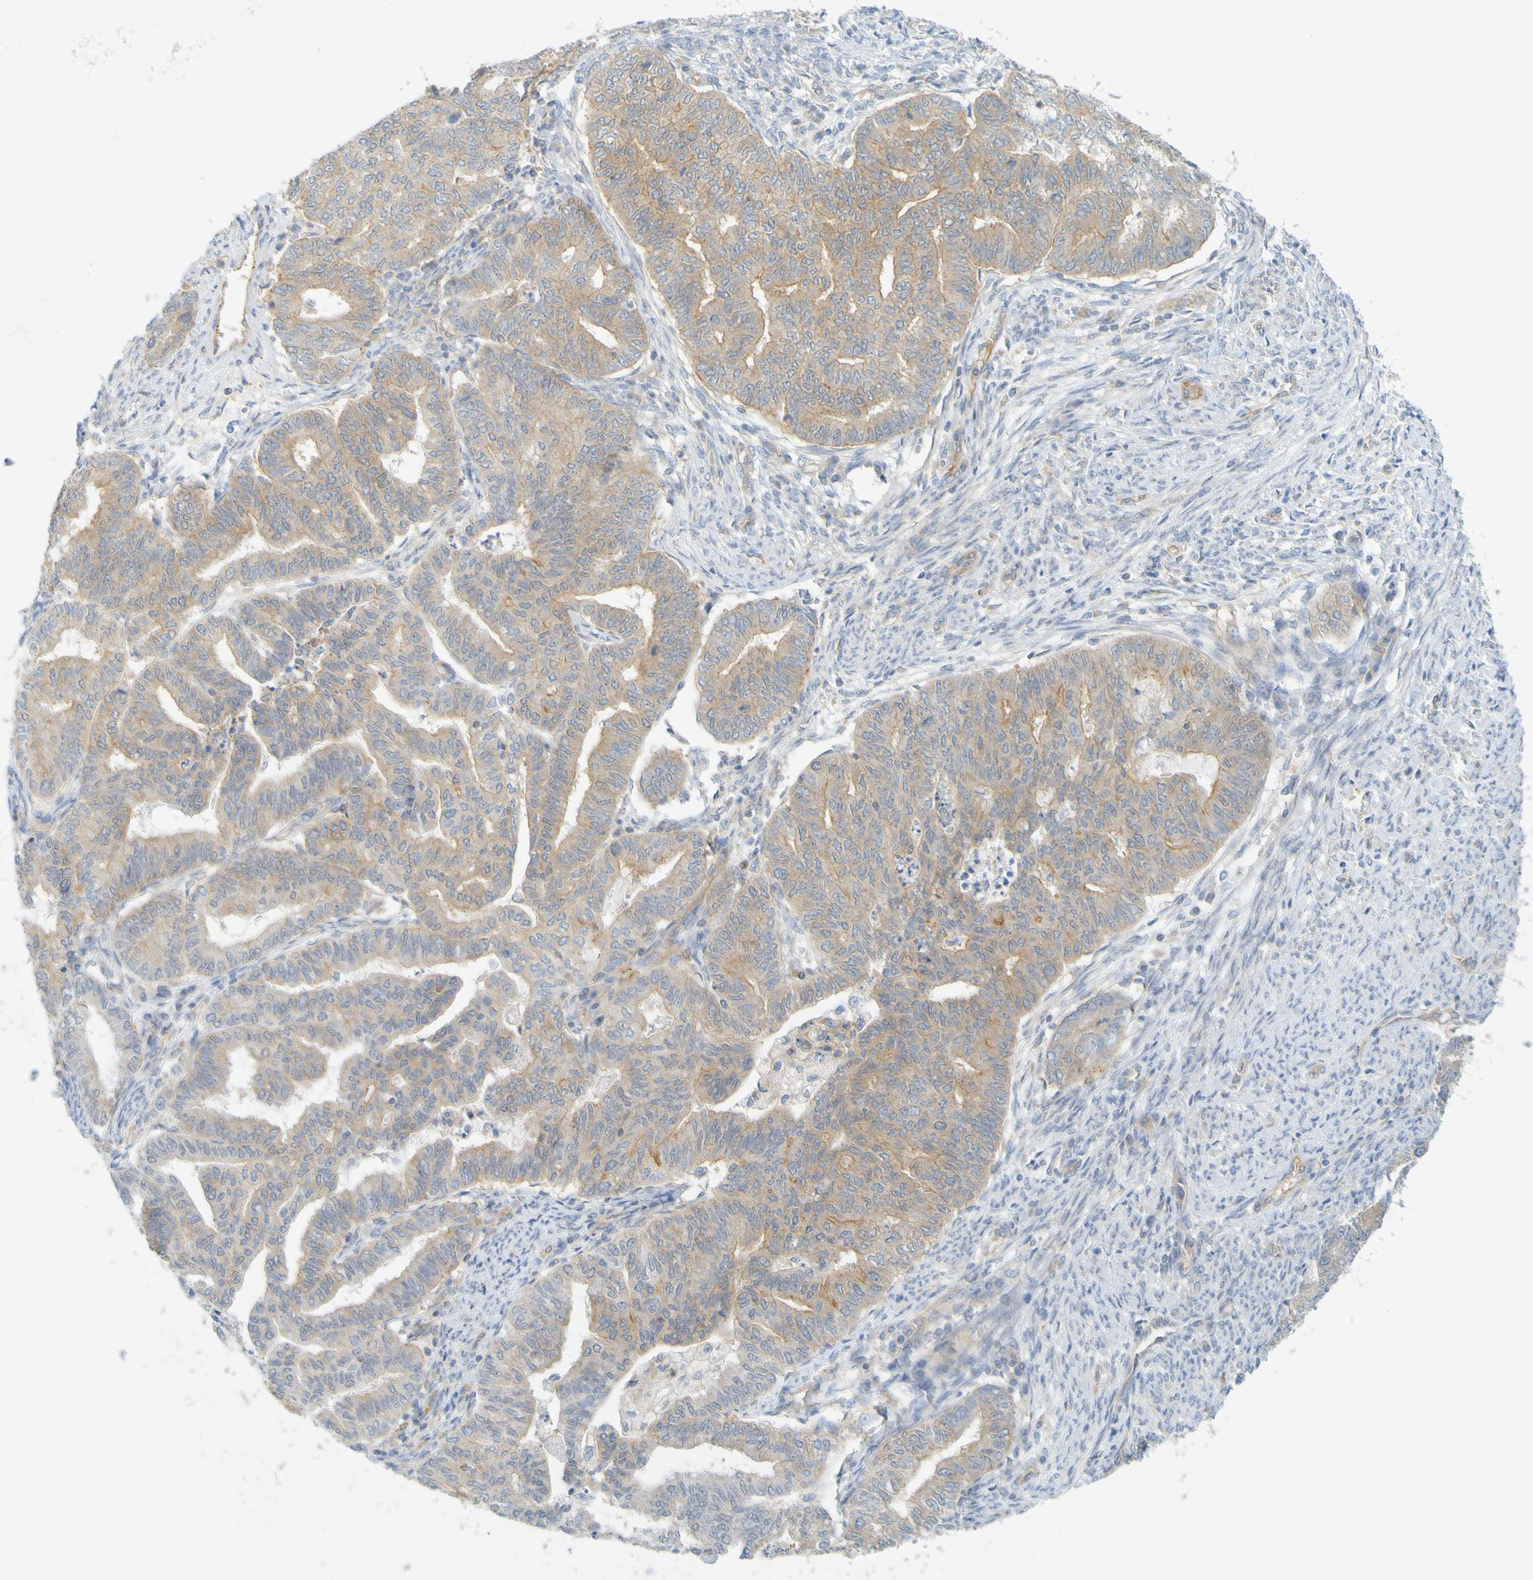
{"staining": {"intensity": "moderate", "quantity": "25%-75%", "location": "cytoplasmic/membranous"}, "tissue": "endometrial cancer", "cell_type": "Tumor cells", "image_type": "cancer", "snomed": [{"axis": "morphology", "description": "Adenocarcinoma, NOS"}, {"axis": "topography", "description": "Endometrium"}], "caption": "Immunohistochemical staining of human endometrial cancer reveals moderate cytoplasmic/membranous protein positivity in approximately 25%-75% of tumor cells.", "gene": "APPL1", "patient": {"sex": "female", "age": 79}}